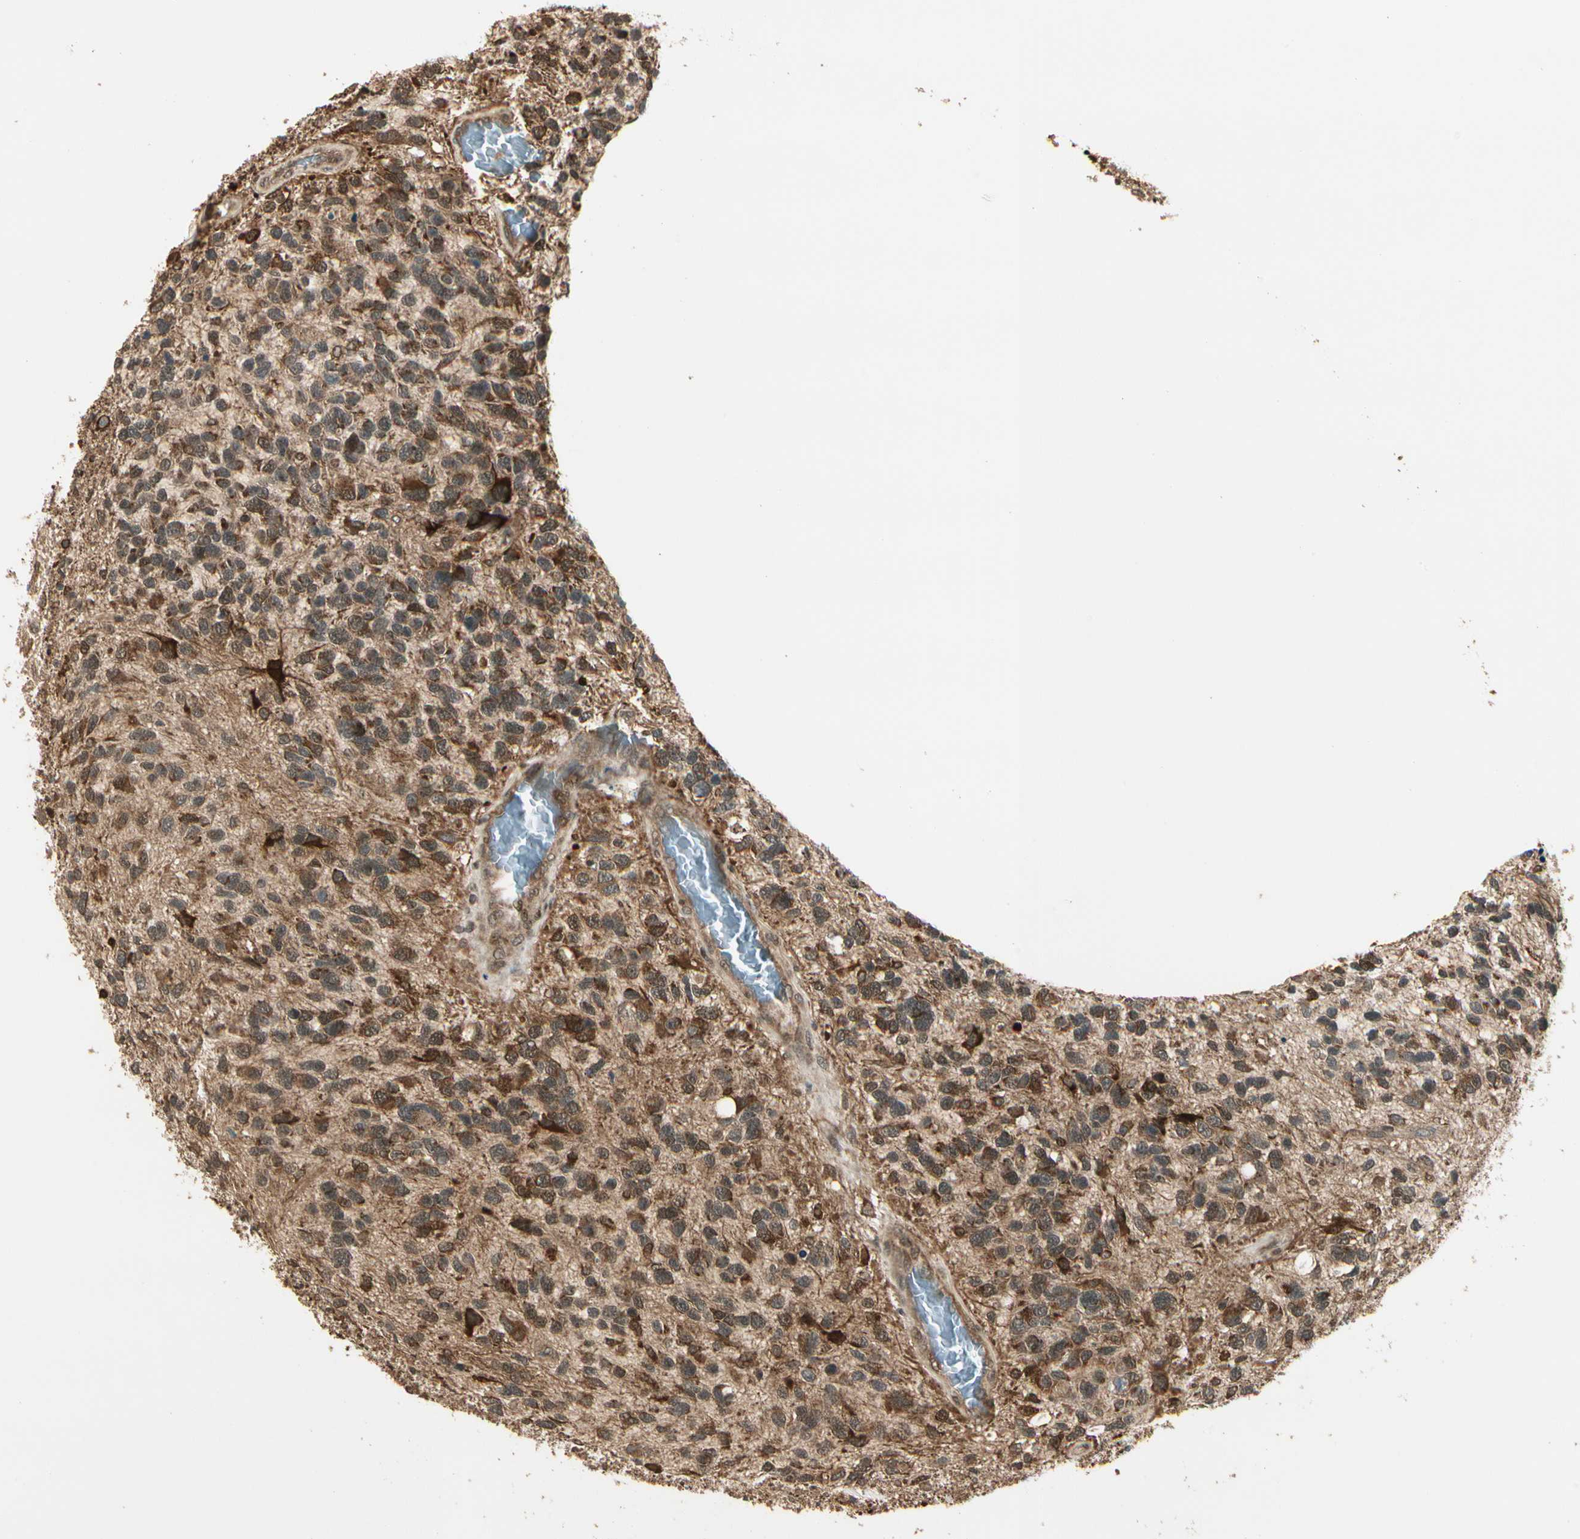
{"staining": {"intensity": "moderate", "quantity": ">75%", "location": "cytoplasmic/membranous"}, "tissue": "glioma", "cell_type": "Tumor cells", "image_type": "cancer", "snomed": [{"axis": "morphology", "description": "Glioma, malignant, High grade"}, {"axis": "topography", "description": "Brain"}], "caption": "Human malignant glioma (high-grade) stained with a brown dye demonstrates moderate cytoplasmic/membranous positive staining in about >75% of tumor cells.", "gene": "GLUL", "patient": {"sex": "female", "age": 58}}